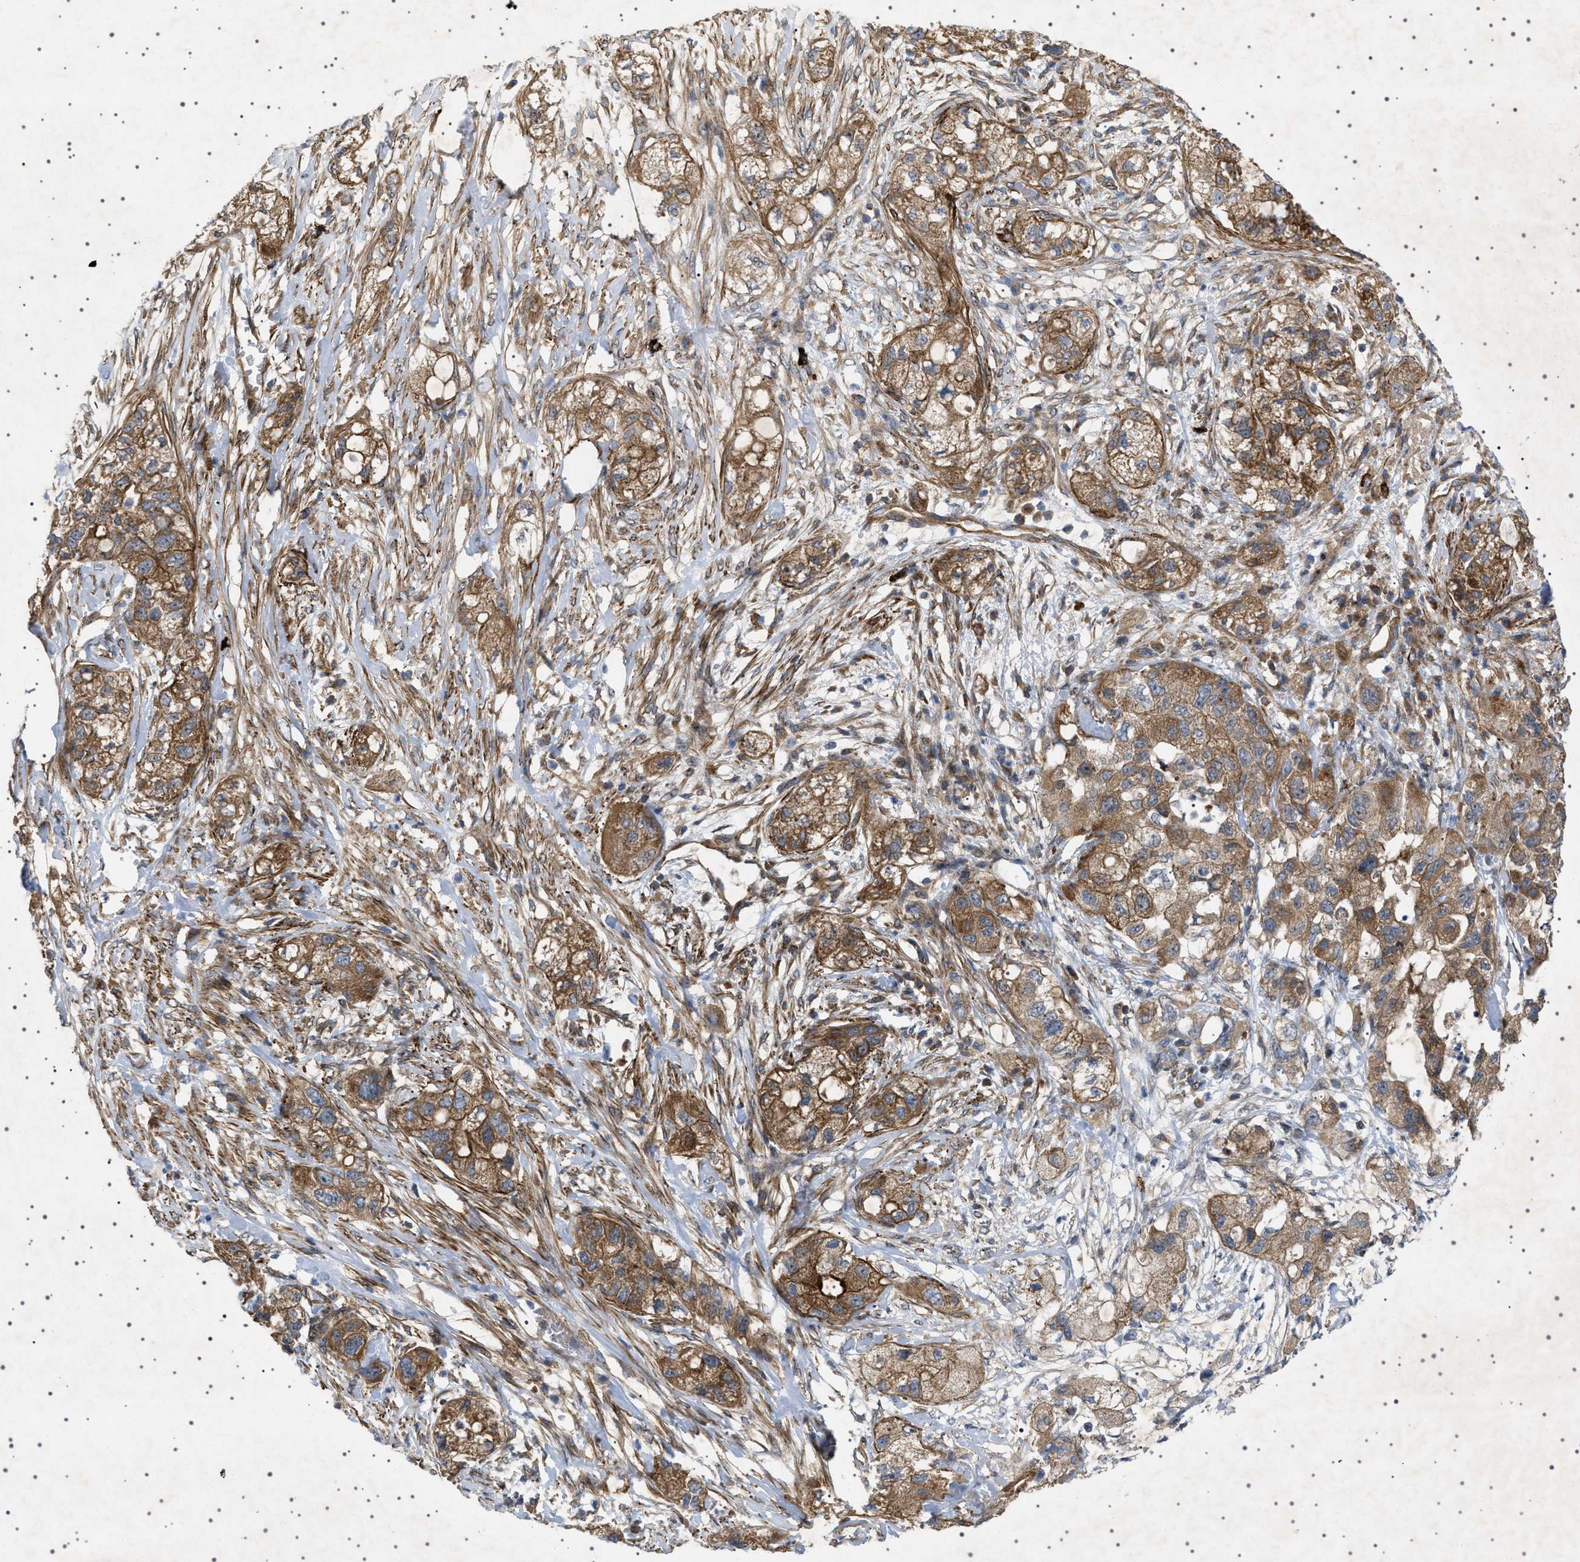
{"staining": {"intensity": "moderate", "quantity": ">75%", "location": "cytoplasmic/membranous"}, "tissue": "pancreatic cancer", "cell_type": "Tumor cells", "image_type": "cancer", "snomed": [{"axis": "morphology", "description": "Adenocarcinoma, NOS"}, {"axis": "topography", "description": "Pancreas"}], "caption": "A photomicrograph showing moderate cytoplasmic/membranous expression in approximately >75% of tumor cells in adenocarcinoma (pancreatic), as visualized by brown immunohistochemical staining.", "gene": "CCDC186", "patient": {"sex": "female", "age": 78}}